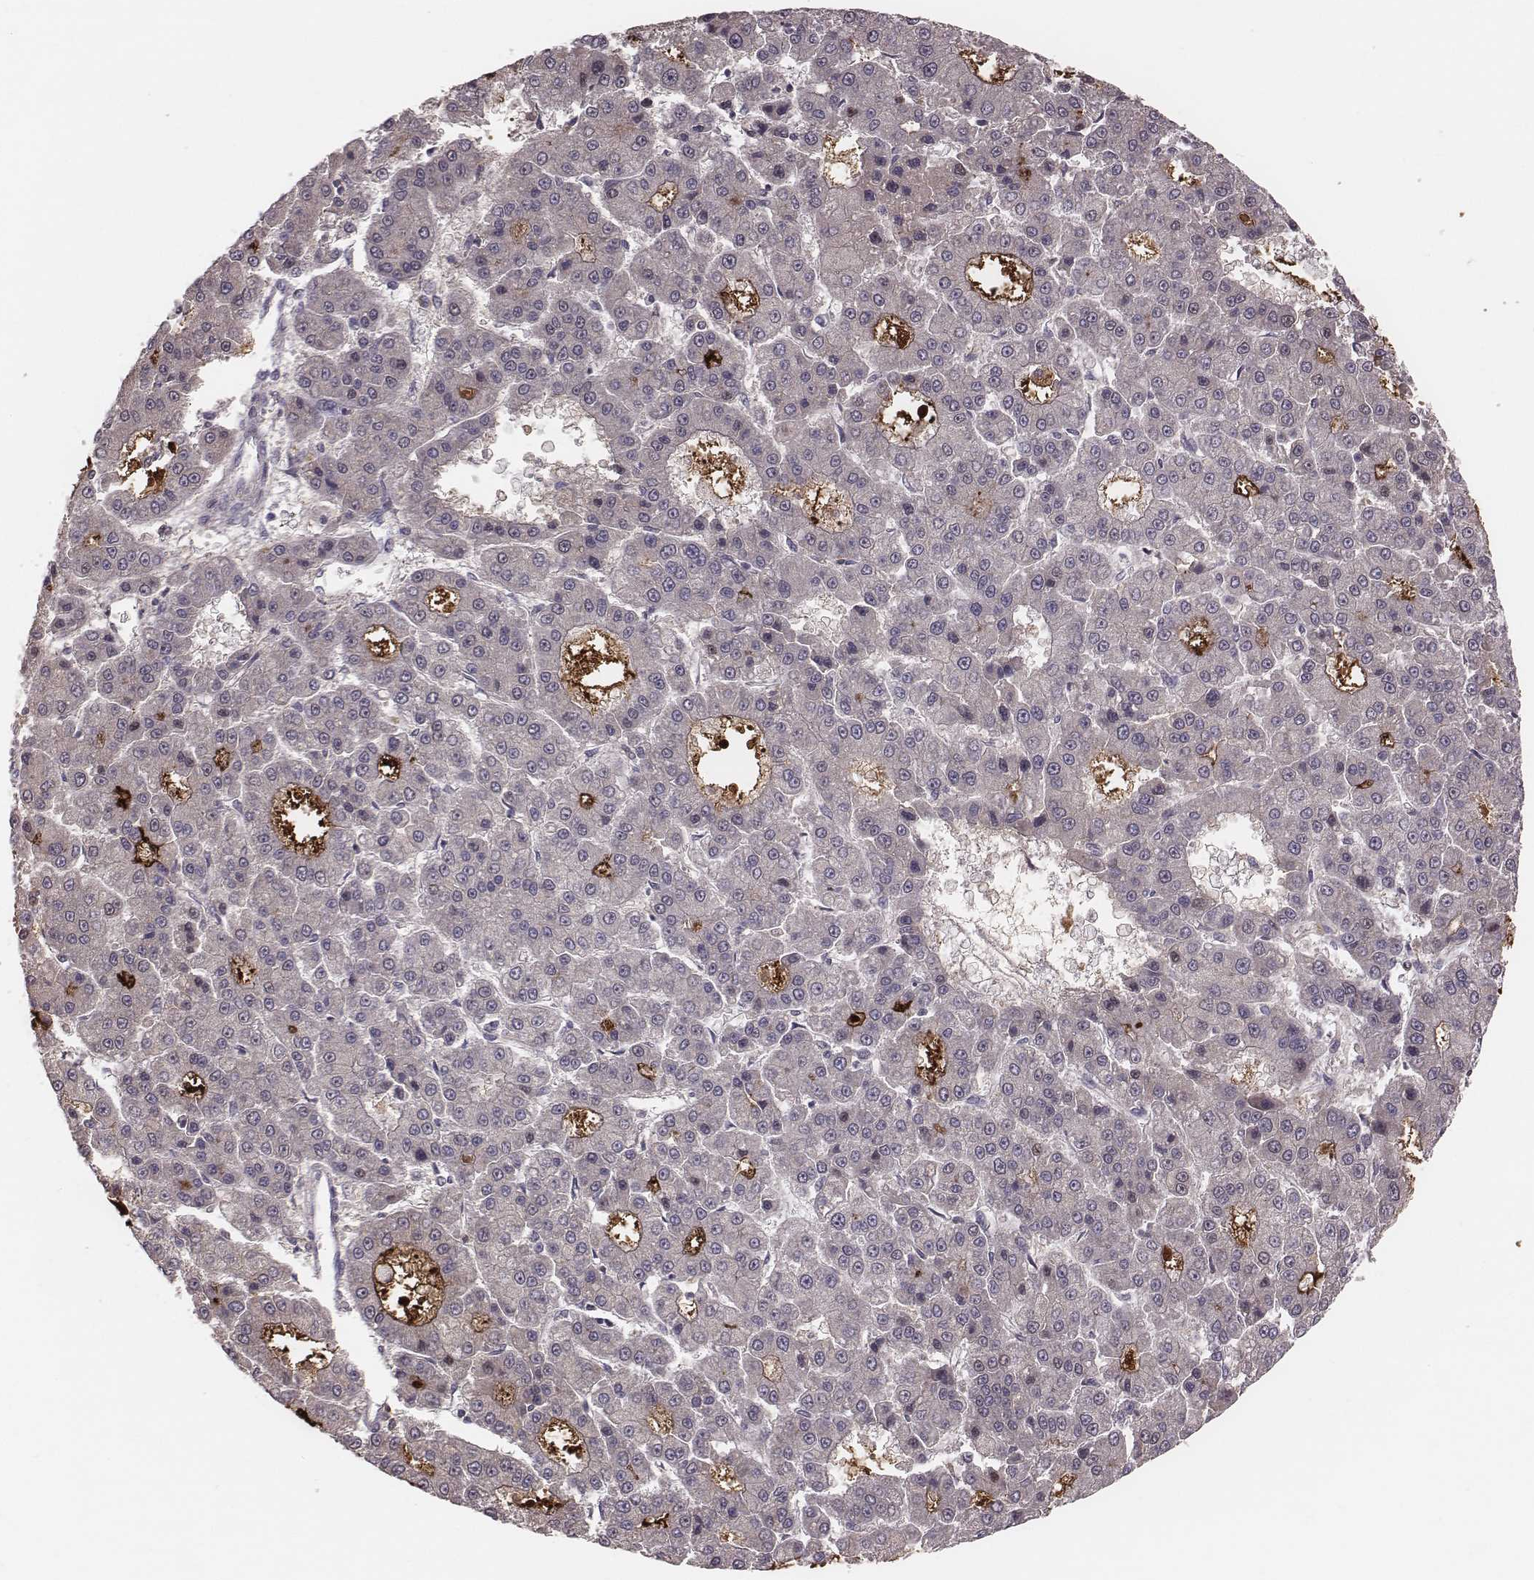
{"staining": {"intensity": "negative", "quantity": "none", "location": "none"}, "tissue": "liver cancer", "cell_type": "Tumor cells", "image_type": "cancer", "snomed": [{"axis": "morphology", "description": "Carcinoma, Hepatocellular, NOS"}, {"axis": "topography", "description": "Liver"}], "caption": "DAB (3,3'-diaminobenzidine) immunohistochemical staining of human liver hepatocellular carcinoma shows no significant positivity in tumor cells.", "gene": "CFTR", "patient": {"sex": "male", "age": 70}}